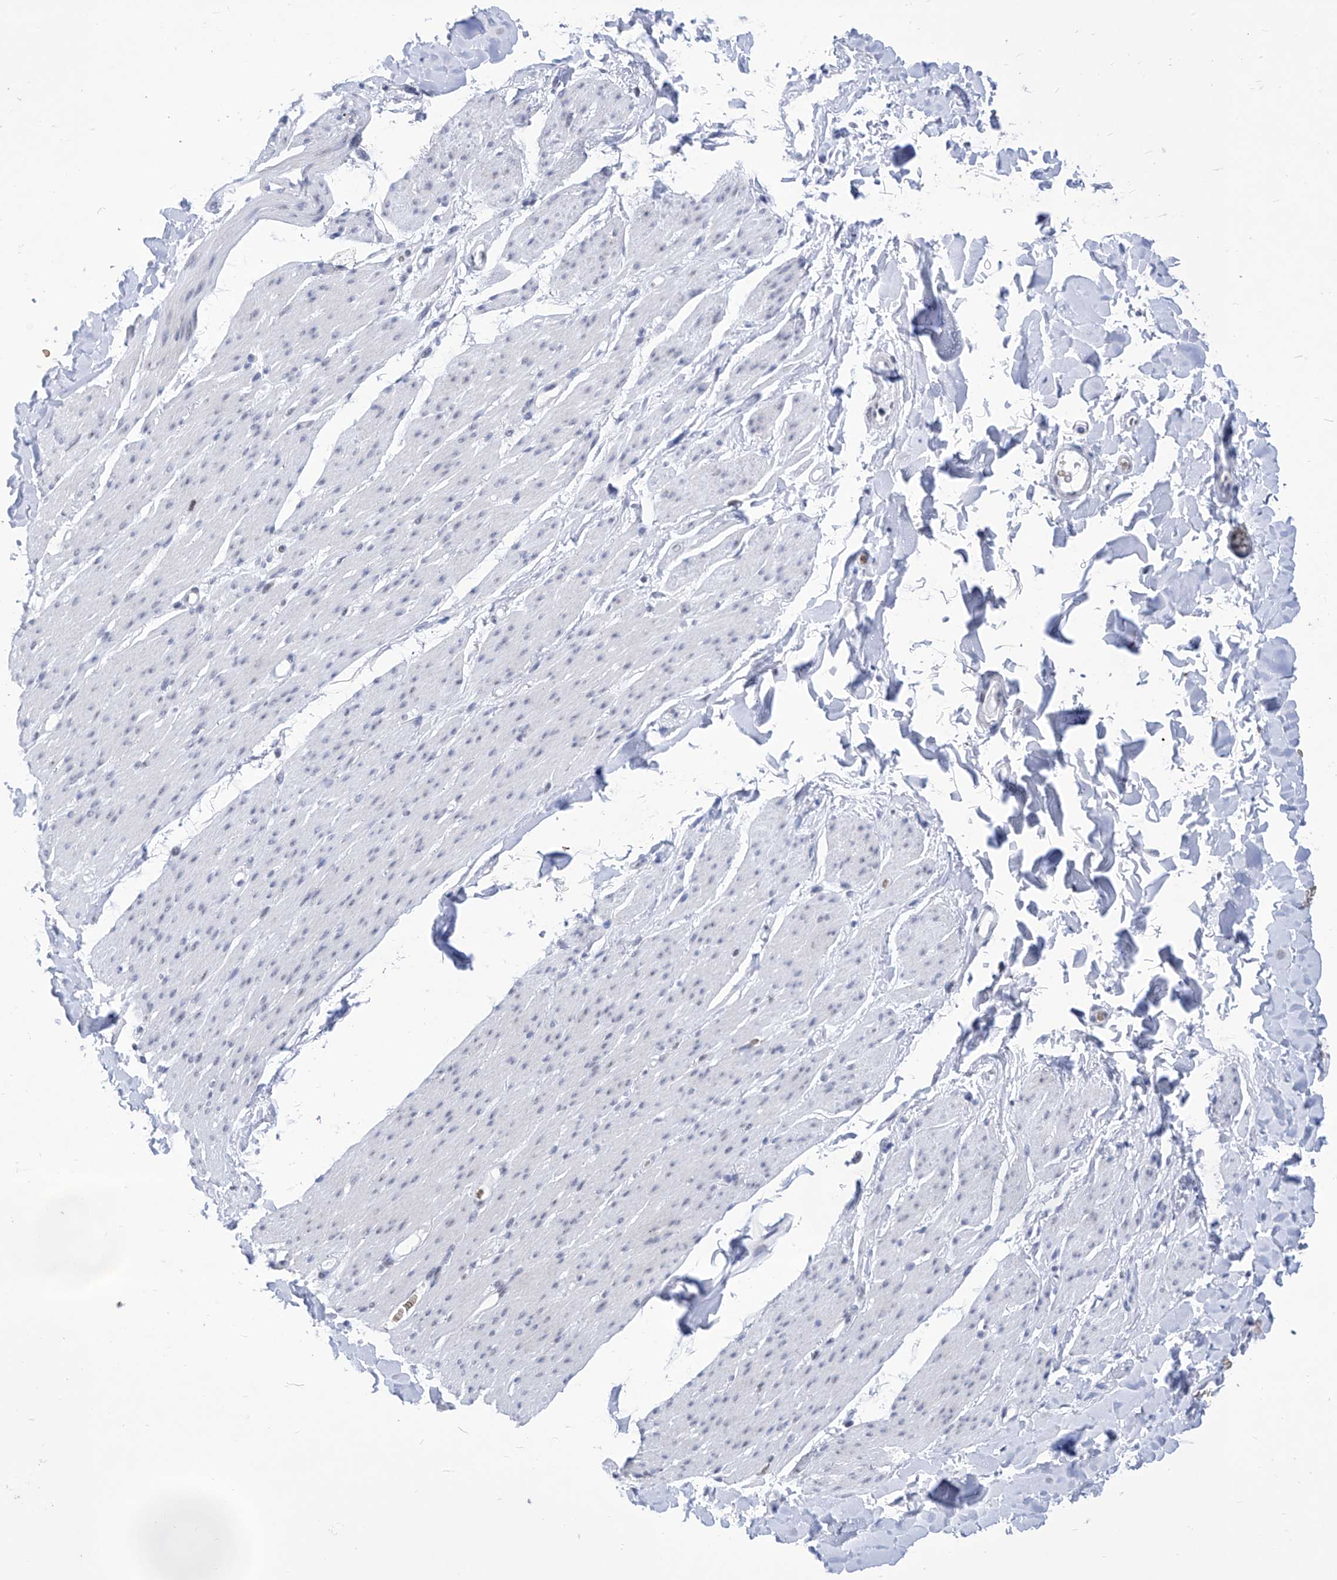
{"staining": {"intensity": "negative", "quantity": "none", "location": "none"}, "tissue": "smooth muscle", "cell_type": "Smooth muscle cells", "image_type": "normal", "snomed": [{"axis": "morphology", "description": "Normal tissue, NOS"}, {"axis": "topography", "description": "Colon"}, {"axis": "topography", "description": "Peripheral nerve tissue"}], "caption": "Human smooth muscle stained for a protein using immunohistochemistry (IHC) exhibits no positivity in smooth muscle cells.", "gene": "SART1", "patient": {"sex": "female", "age": 61}}